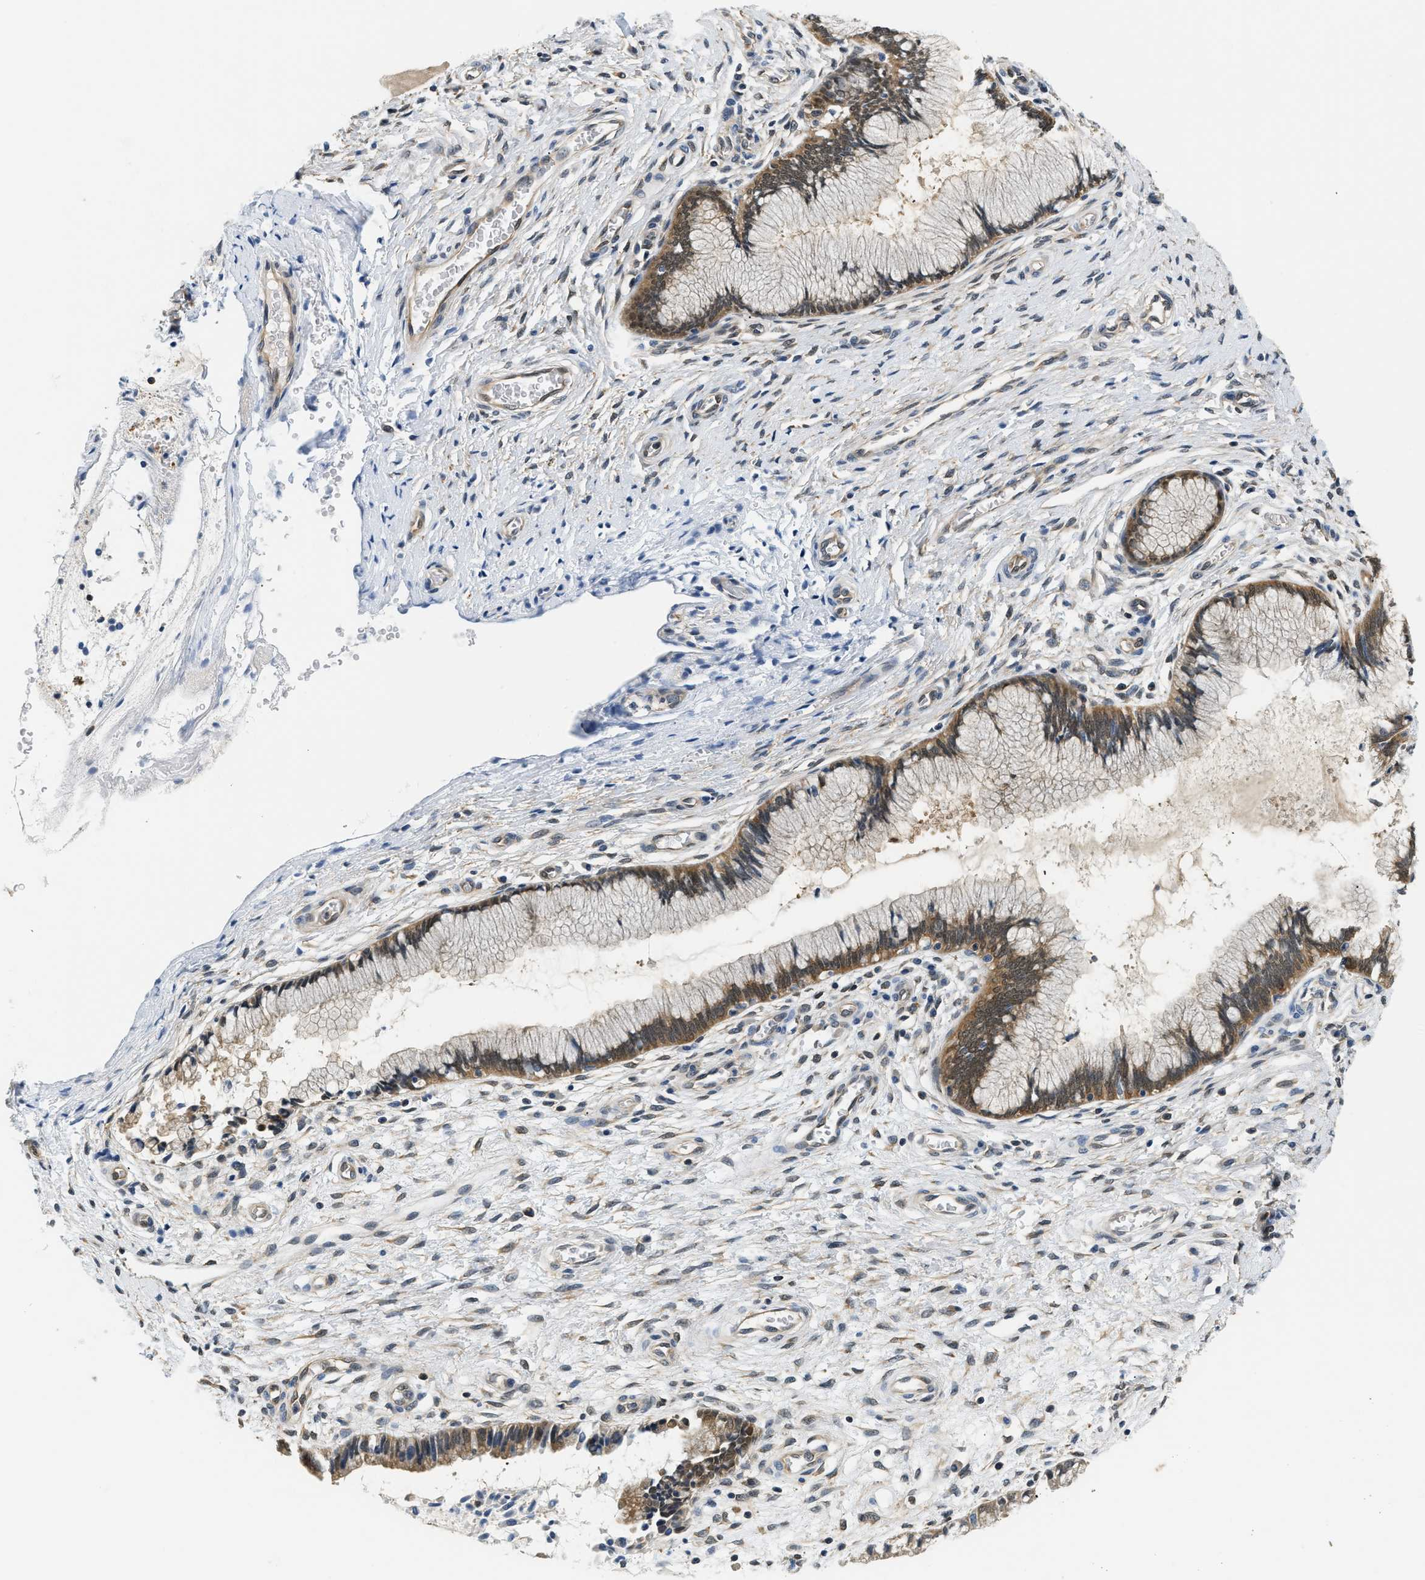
{"staining": {"intensity": "moderate", "quantity": ">75%", "location": "cytoplasmic/membranous"}, "tissue": "cervix", "cell_type": "Glandular cells", "image_type": "normal", "snomed": [{"axis": "morphology", "description": "Normal tissue, NOS"}, {"axis": "topography", "description": "Cervix"}], "caption": "Brown immunohistochemical staining in benign human cervix reveals moderate cytoplasmic/membranous staining in about >75% of glandular cells.", "gene": "EIF4EBP2", "patient": {"sex": "female", "age": 55}}